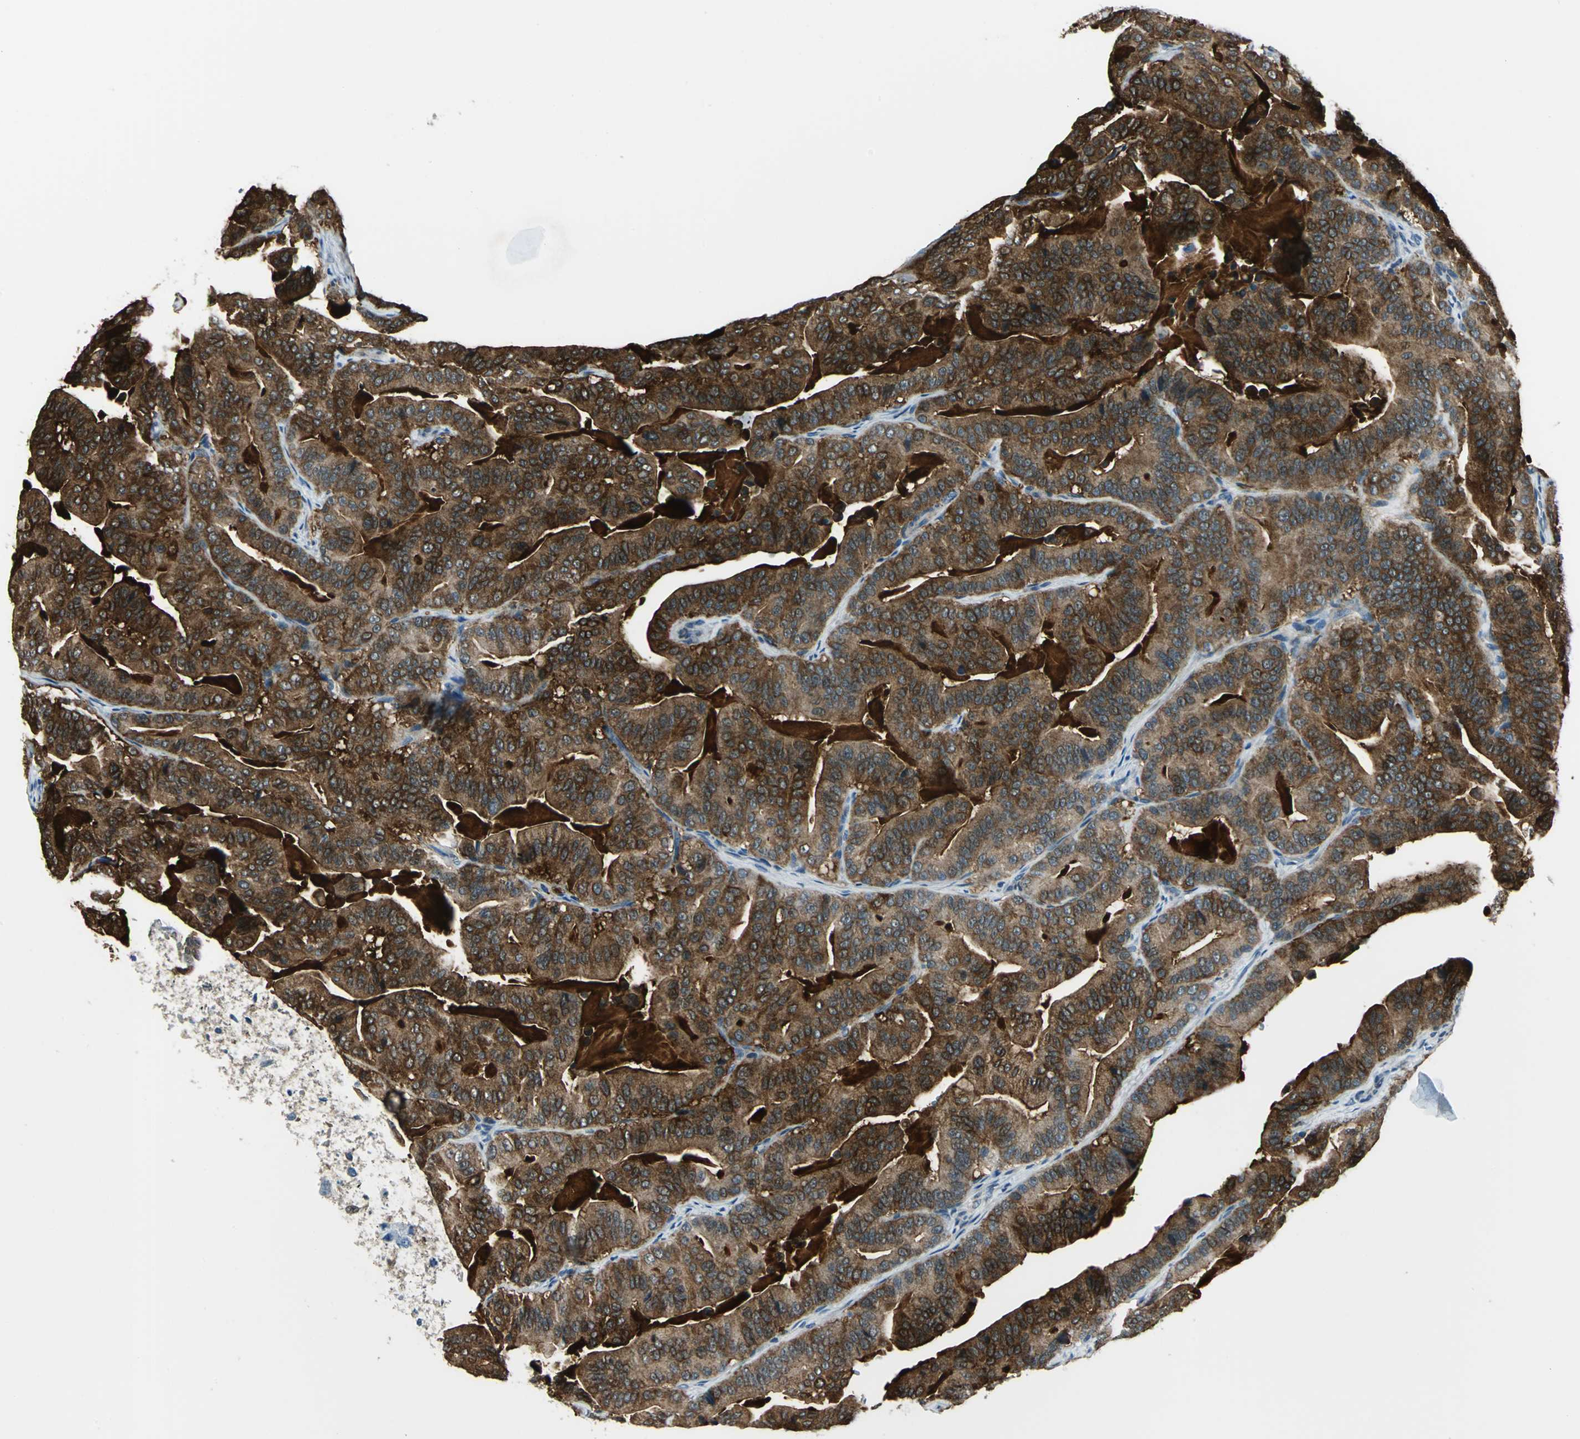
{"staining": {"intensity": "strong", "quantity": ">75%", "location": "cytoplasmic/membranous"}, "tissue": "pancreatic cancer", "cell_type": "Tumor cells", "image_type": "cancer", "snomed": [{"axis": "morphology", "description": "Adenocarcinoma, NOS"}, {"axis": "topography", "description": "Pancreas"}], "caption": "Protein analysis of adenocarcinoma (pancreatic) tissue reveals strong cytoplasmic/membranous expression in about >75% of tumor cells.", "gene": "HSPB1", "patient": {"sex": "male", "age": 63}}